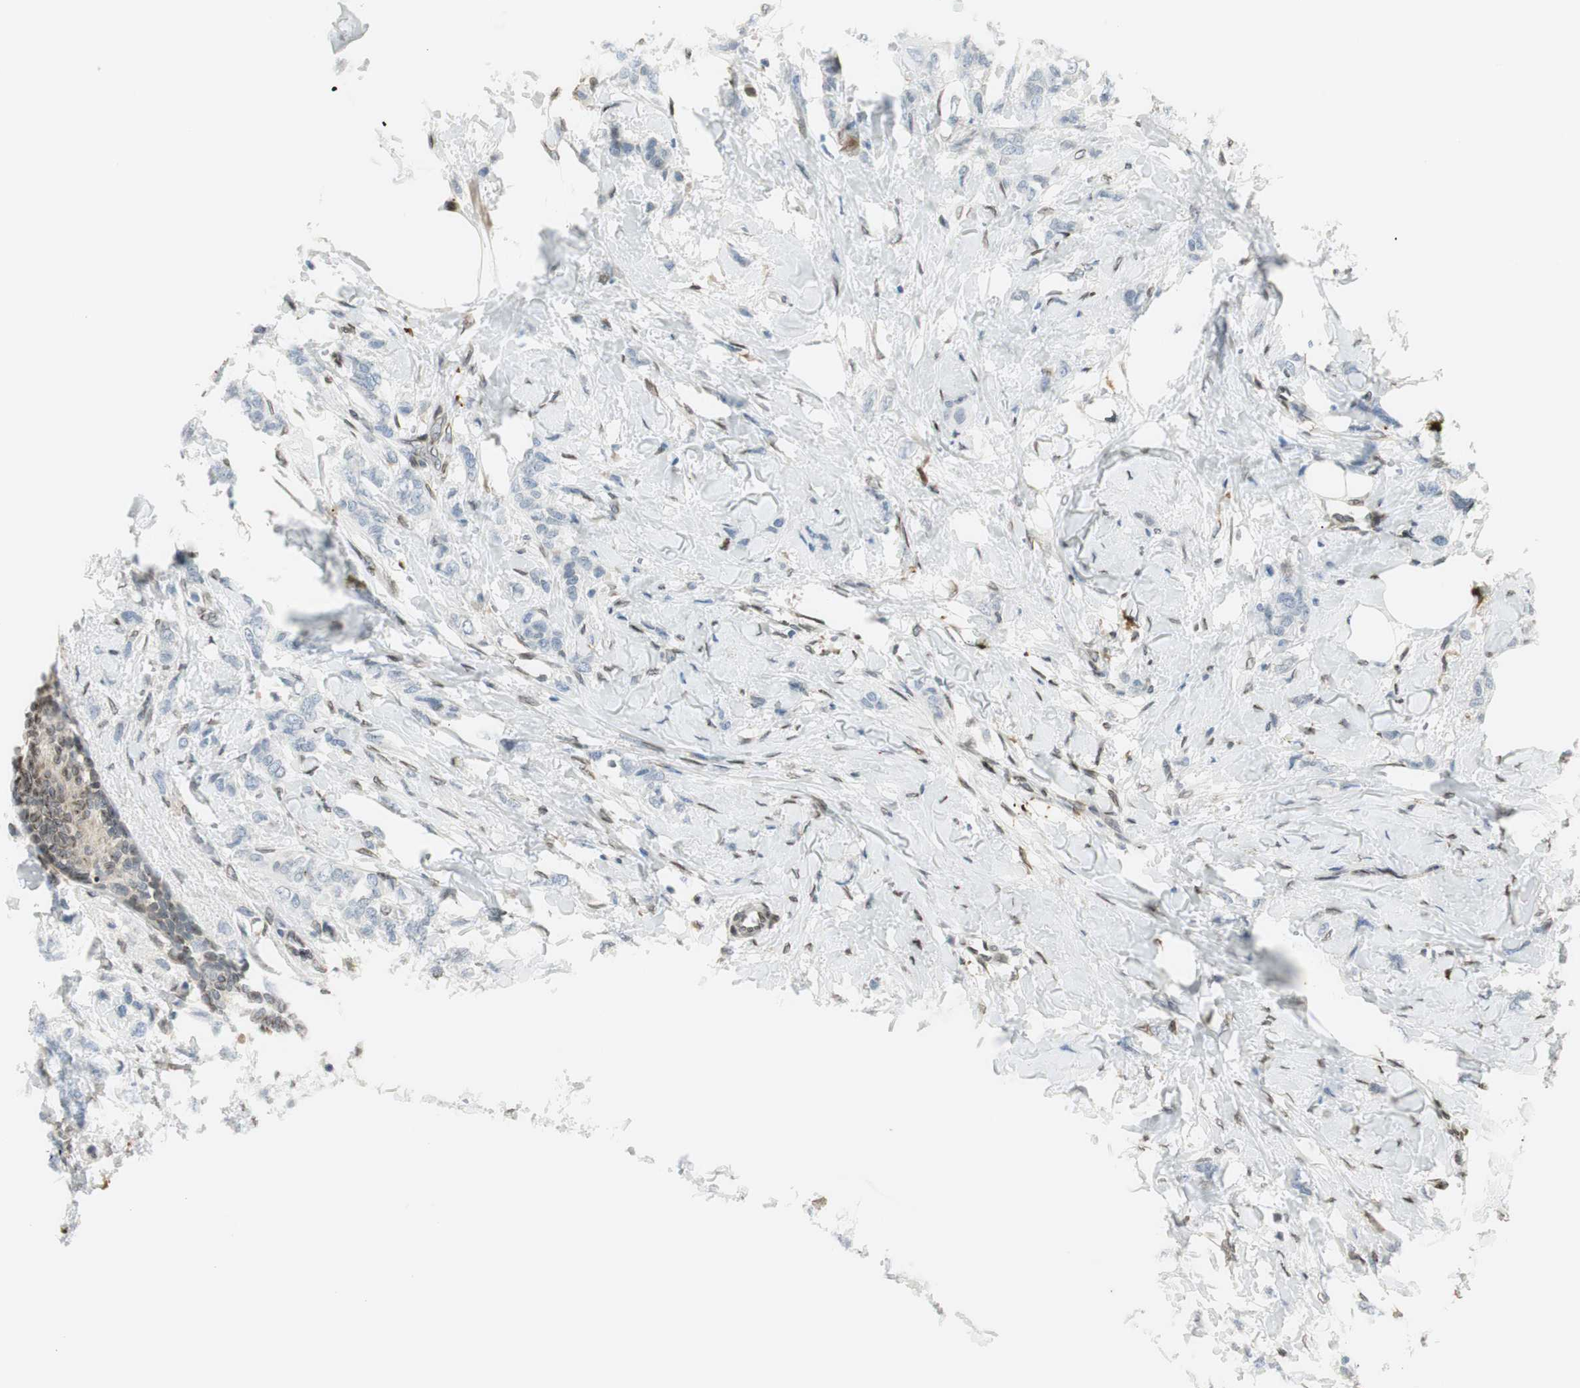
{"staining": {"intensity": "negative", "quantity": "none", "location": "none"}, "tissue": "breast cancer", "cell_type": "Tumor cells", "image_type": "cancer", "snomed": [{"axis": "morphology", "description": "Lobular carcinoma, in situ"}, {"axis": "morphology", "description": "Lobular carcinoma"}, {"axis": "topography", "description": "Breast"}], "caption": "Image shows no protein staining in tumor cells of breast cancer tissue.", "gene": "TMEM260", "patient": {"sex": "female", "age": 41}}